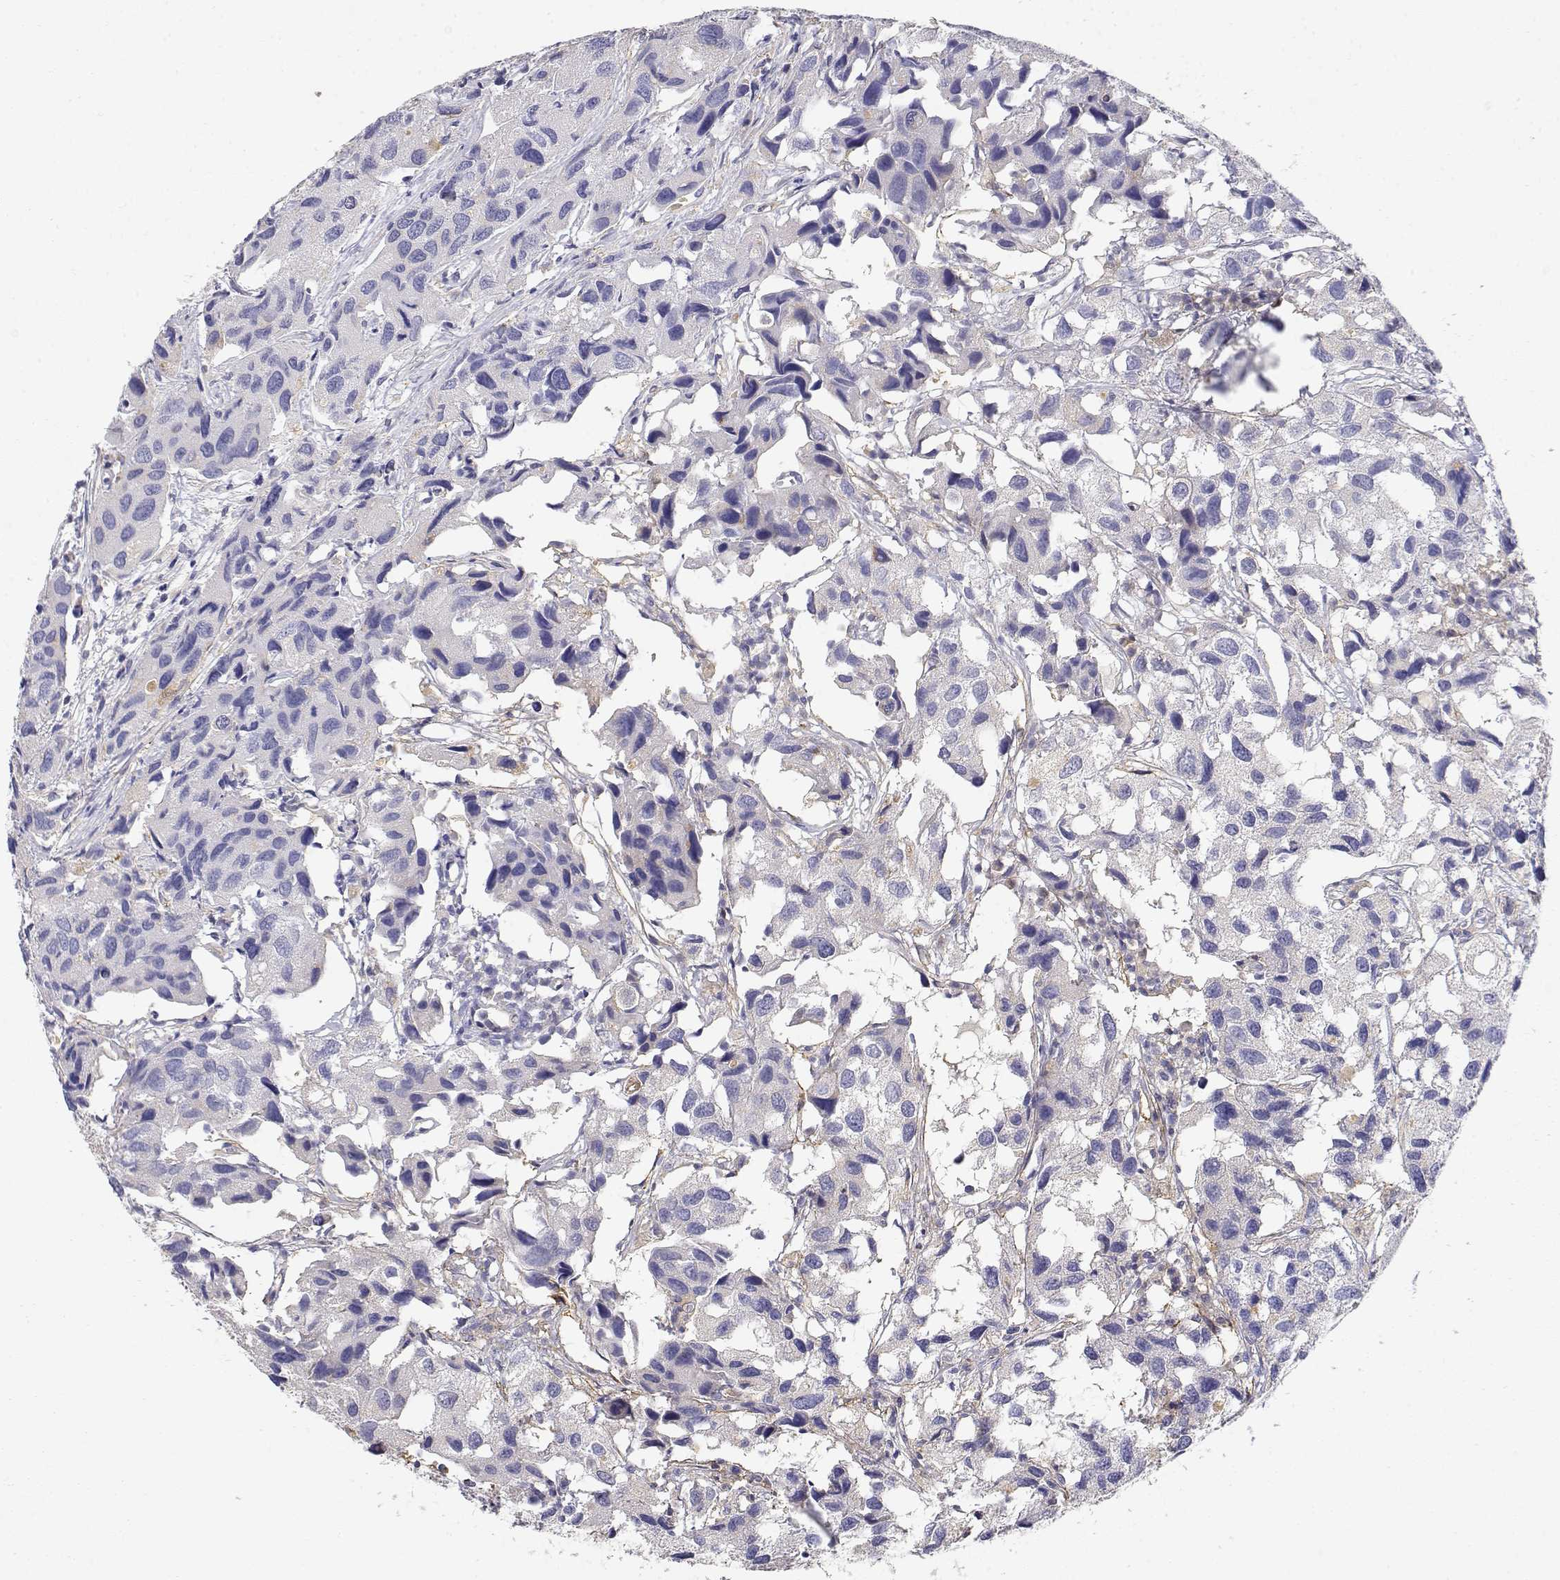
{"staining": {"intensity": "negative", "quantity": "none", "location": "none"}, "tissue": "urothelial cancer", "cell_type": "Tumor cells", "image_type": "cancer", "snomed": [{"axis": "morphology", "description": "Urothelial carcinoma, High grade"}, {"axis": "topography", "description": "Urinary bladder"}], "caption": "Protein analysis of urothelial cancer demonstrates no significant staining in tumor cells. (DAB (3,3'-diaminobenzidine) immunohistochemistry with hematoxylin counter stain).", "gene": "ADA", "patient": {"sex": "male", "age": 79}}